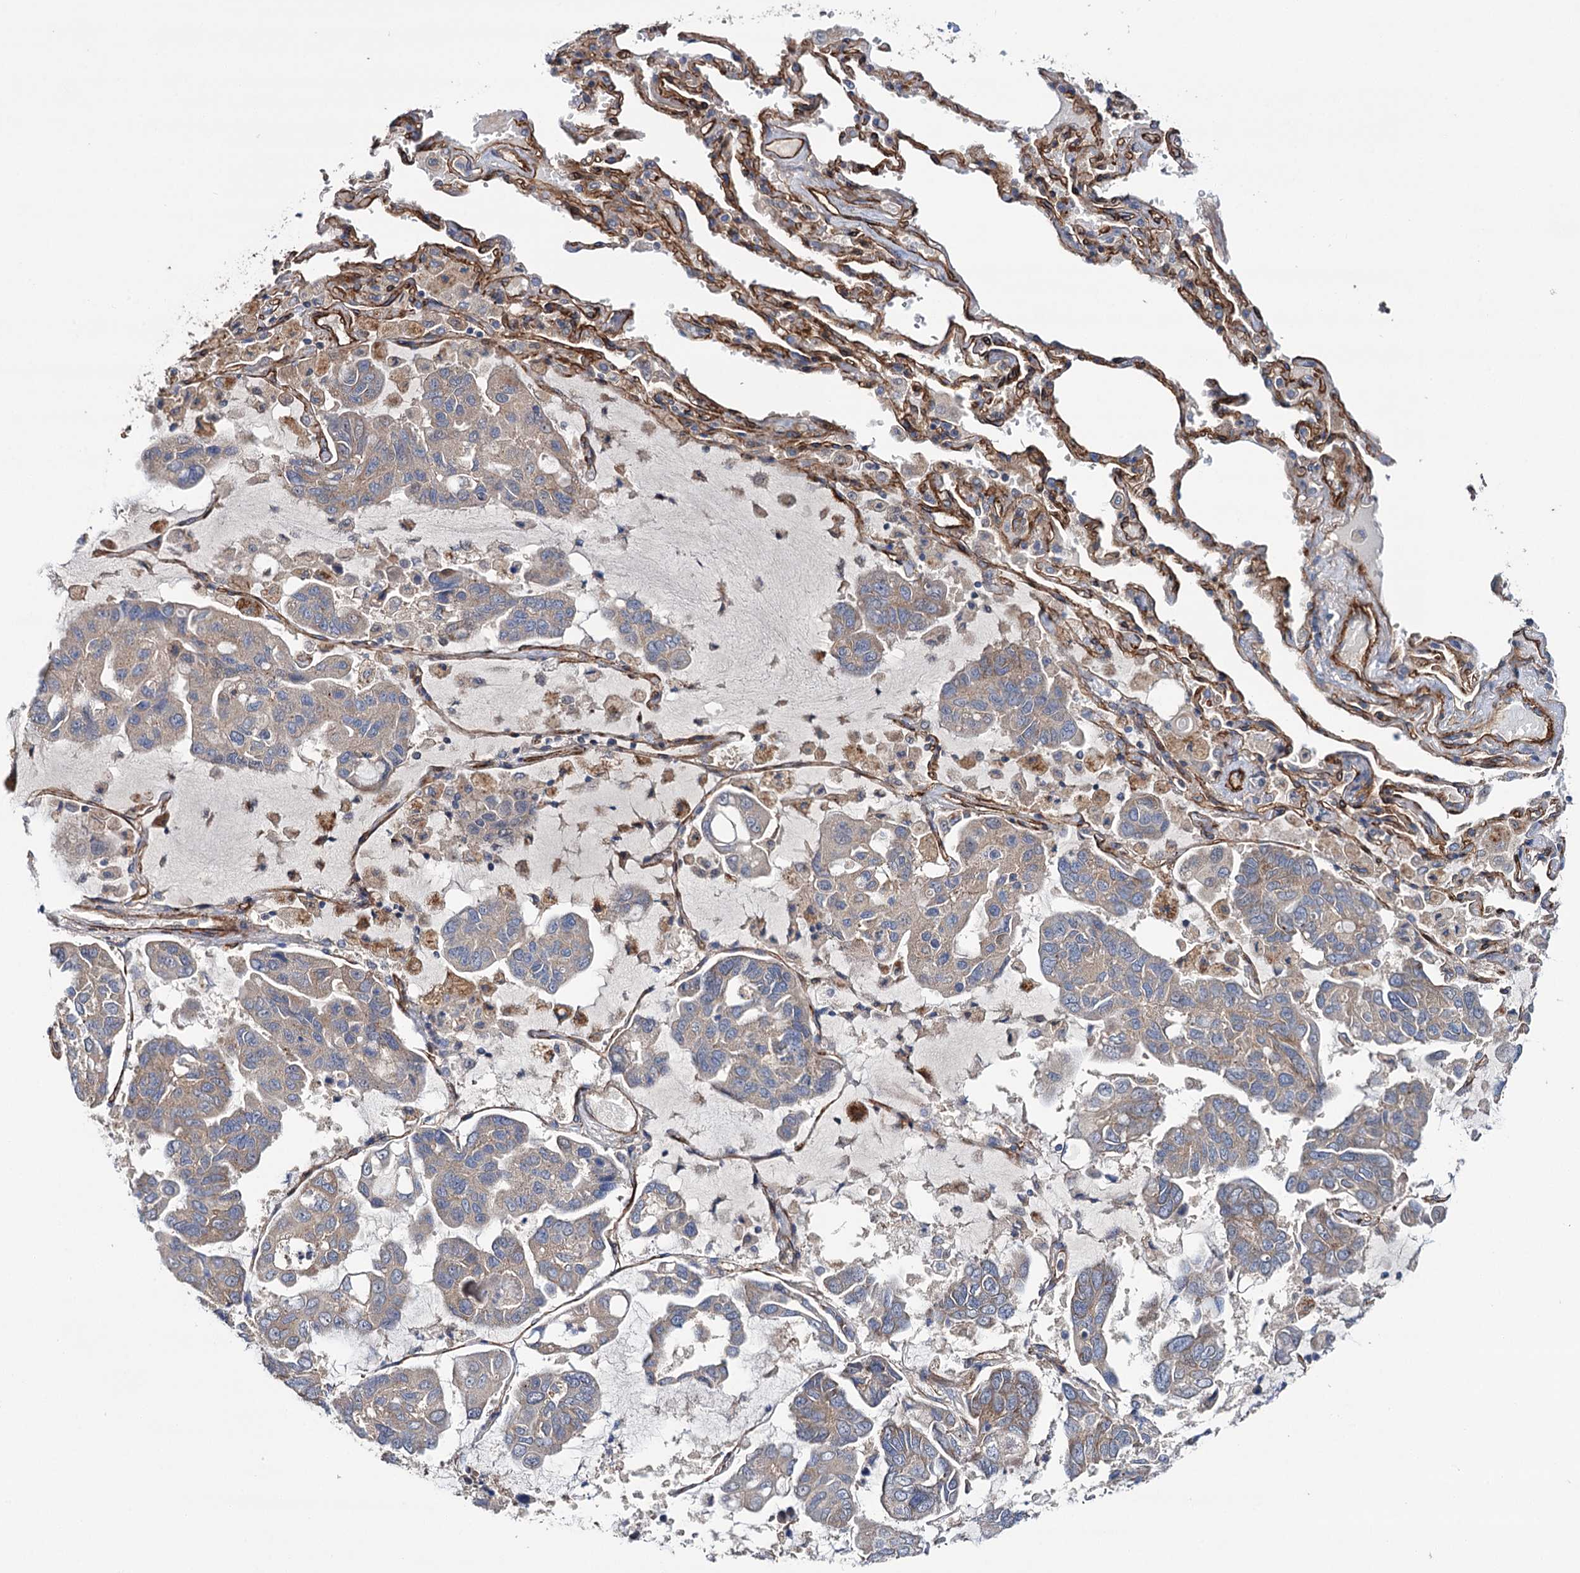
{"staining": {"intensity": "weak", "quantity": "<25%", "location": "cytoplasmic/membranous"}, "tissue": "lung cancer", "cell_type": "Tumor cells", "image_type": "cancer", "snomed": [{"axis": "morphology", "description": "Adenocarcinoma, NOS"}, {"axis": "topography", "description": "Lung"}], "caption": "Immunohistochemical staining of adenocarcinoma (lung) reveals no significant positivity in tumor cells. (DAB immunohistochemistry with hematoxylin counter stain).", "gene": "SPATS2", "patient": {"sex": "male", "age": 64}}